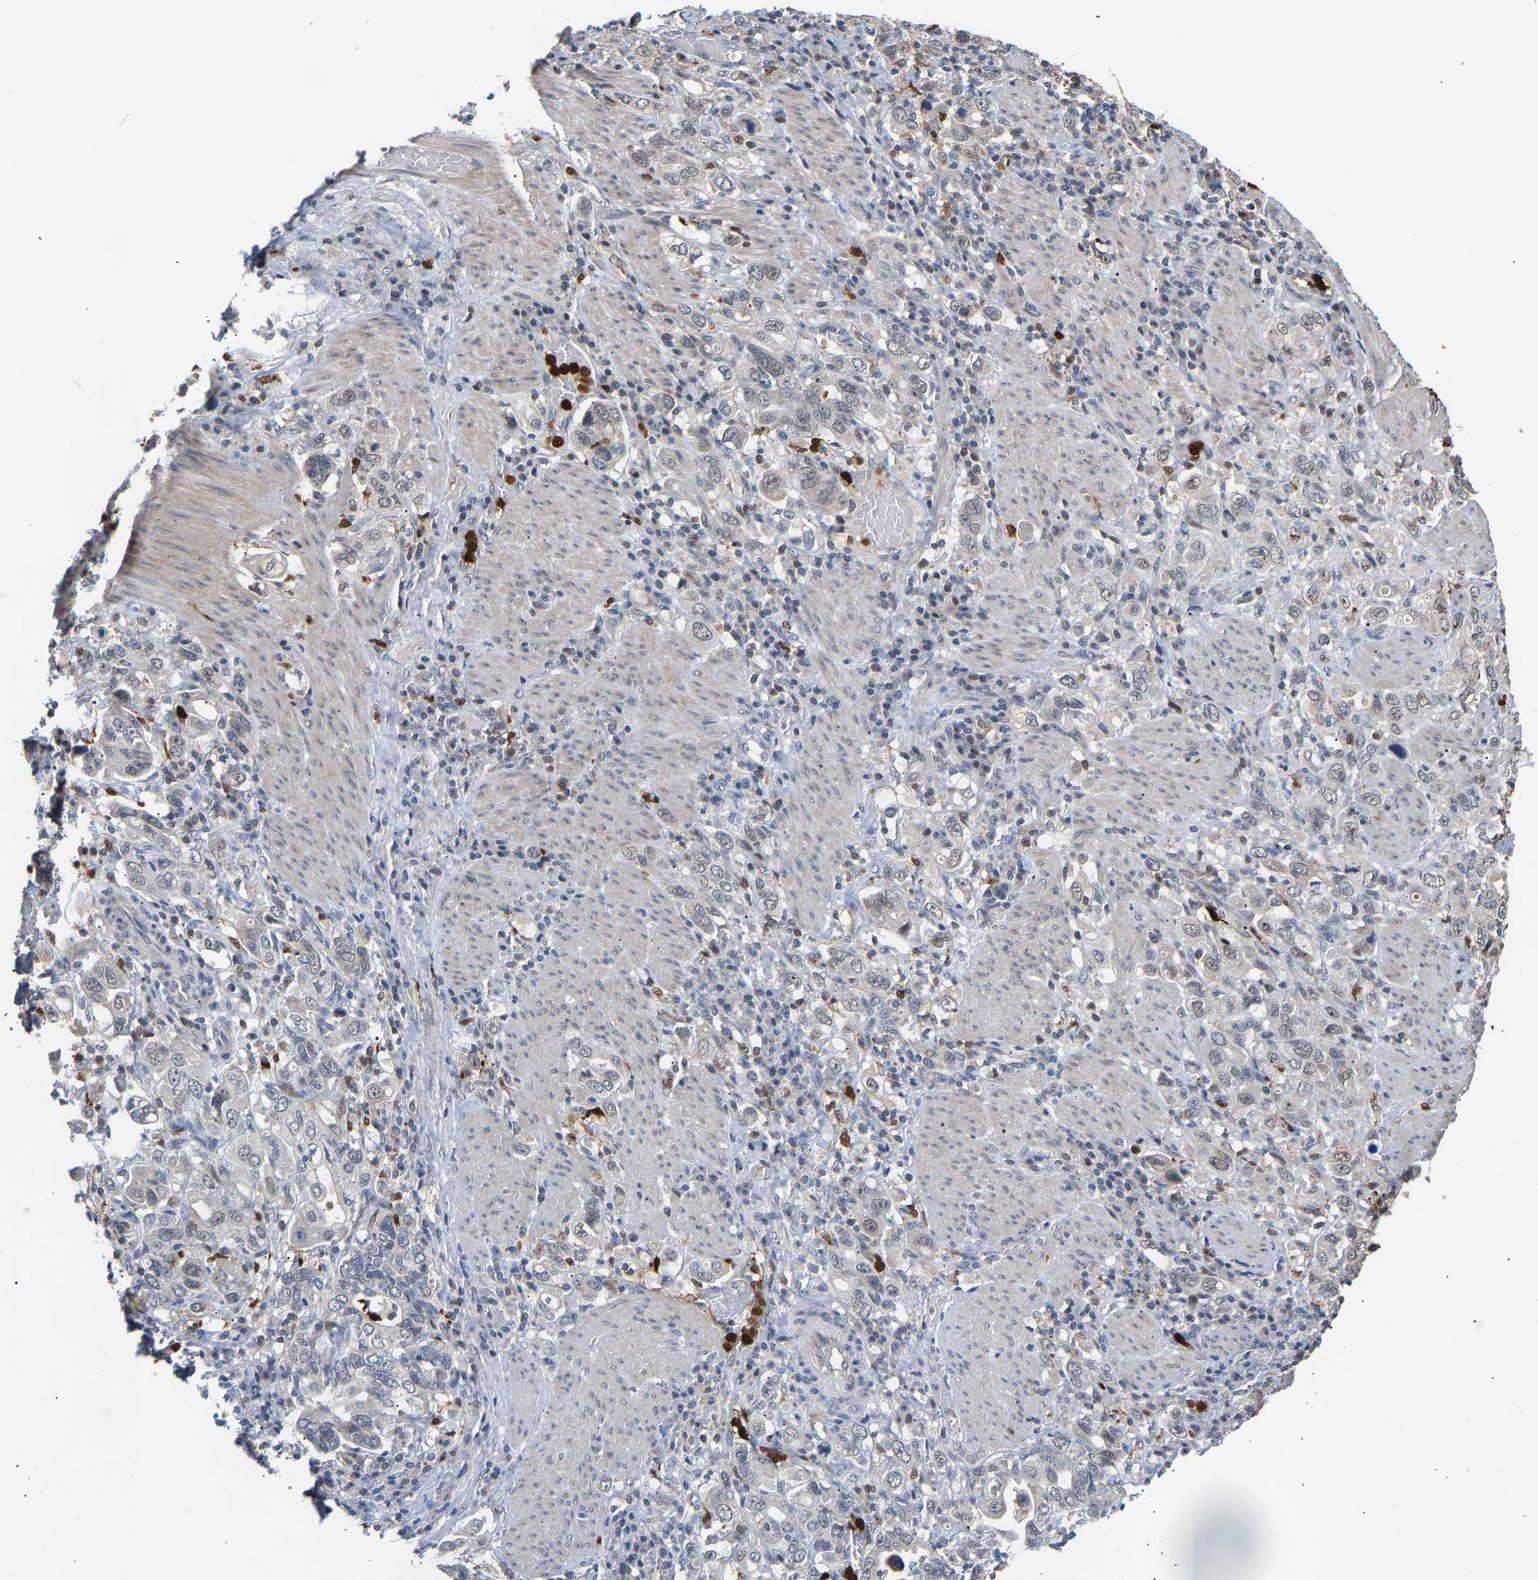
{"staining": {"intensity": "negative", "quantity": "none", "location": "none"}, "tissue": "stomach cancer", "cell_type": "Tumor cells", "image_type": "cancer", "snomed": [{"axis": "morphology", "description": "Adenocarcinoma, NOS"}, {"axis": "topography", "description": "Stomach, upper"}], "caption": "Stomach adenocarcinoma was stained to show a protein in brown. There is no significant positivity in tumor cells.", "gene": "TDRD7", "patient": {"sex": "male", "age": 62}}